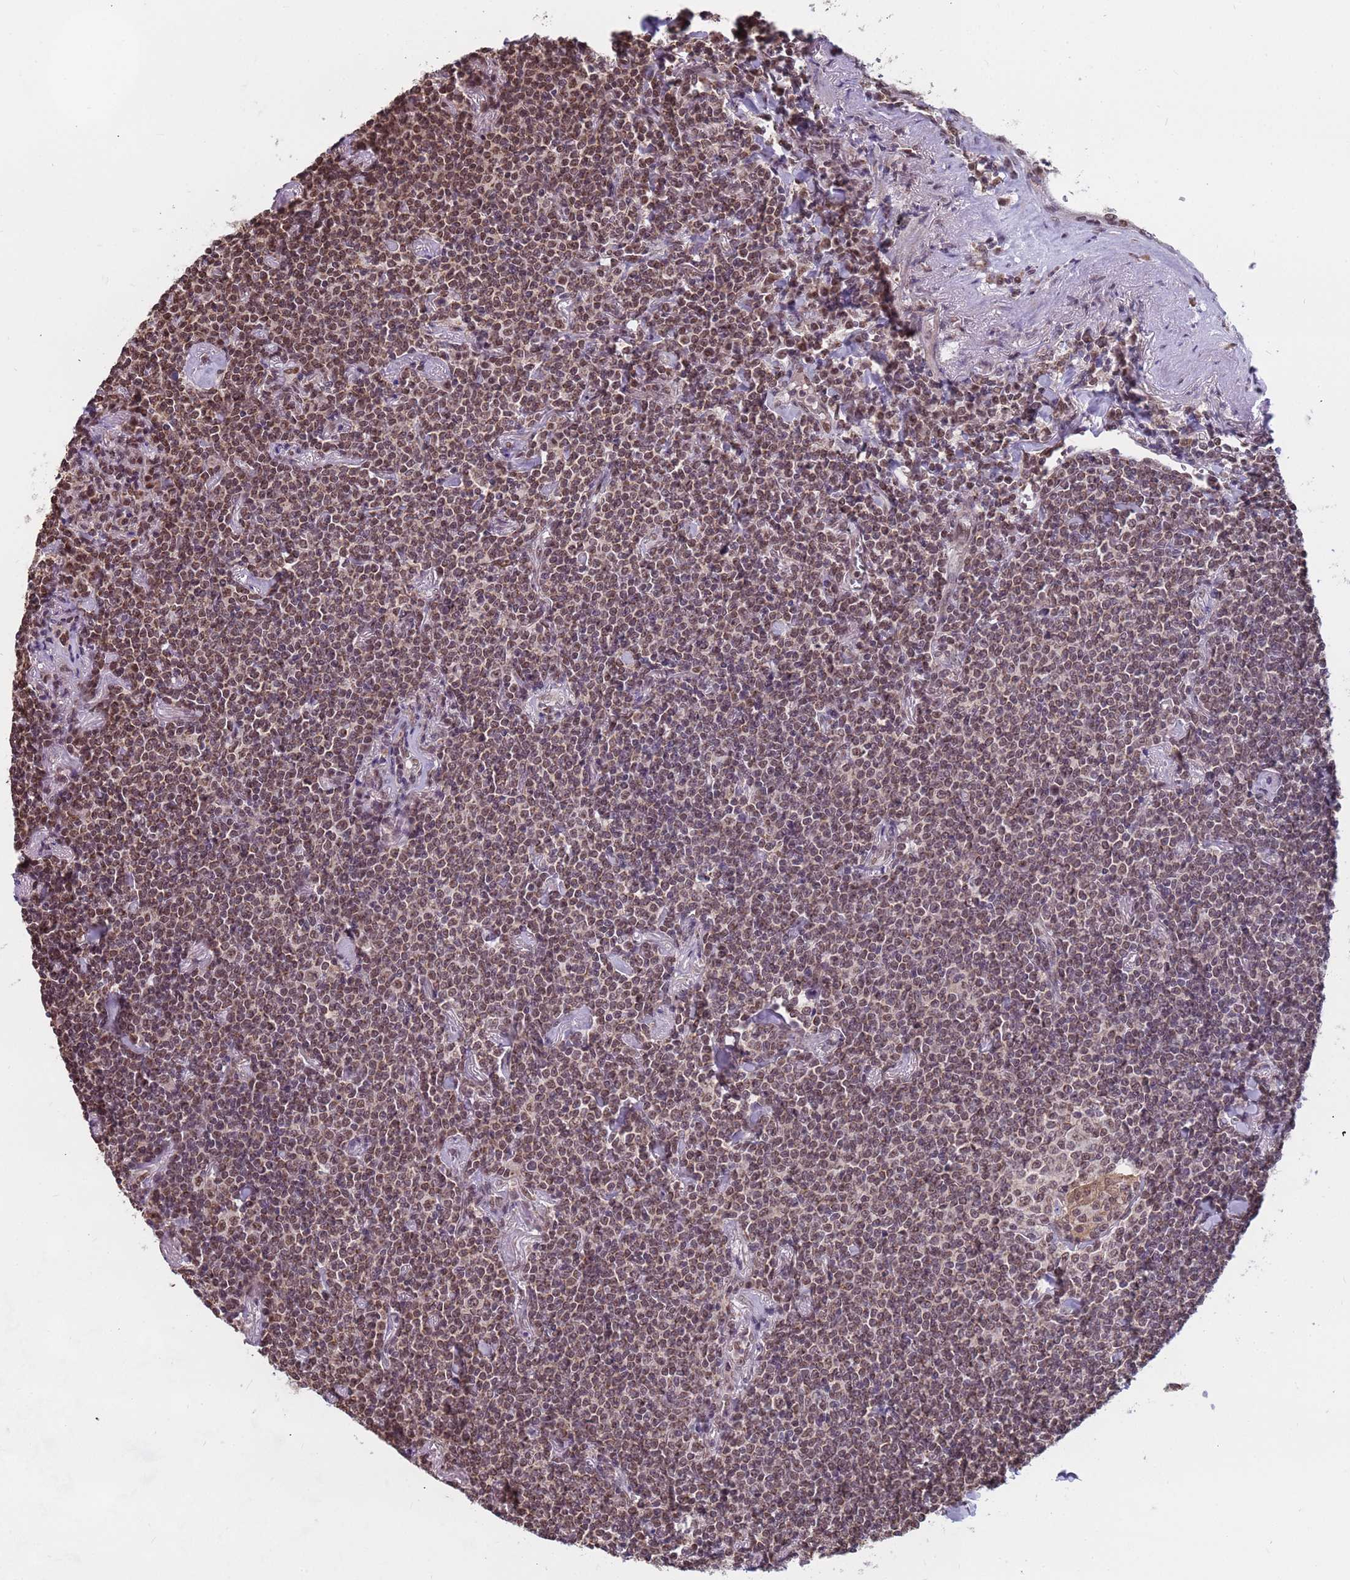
{"staining": {"intensity": "moderate", "quantity": "25%-75%", "location": "nuclear"}, "tissue": "lymphoma", "cell_type": "Tumor cells", "image_type": "cancer", "snomed": [{"axis": "morphology", "description": "Malignant lymphoma, non-Hodgkin's type, Low grade"}, {"axis": "topography", "description": "Lung"}], "caption": "About 25%-75% of tumor cells in malignant lymphoma, non-Hodgkin's type (low-grade) exhibit moderate nuclear protein positivity as visualized by brown immunohistochemical staining.", "gene": "DENND2B", "patient": {"sex": "female", "age": 71}}